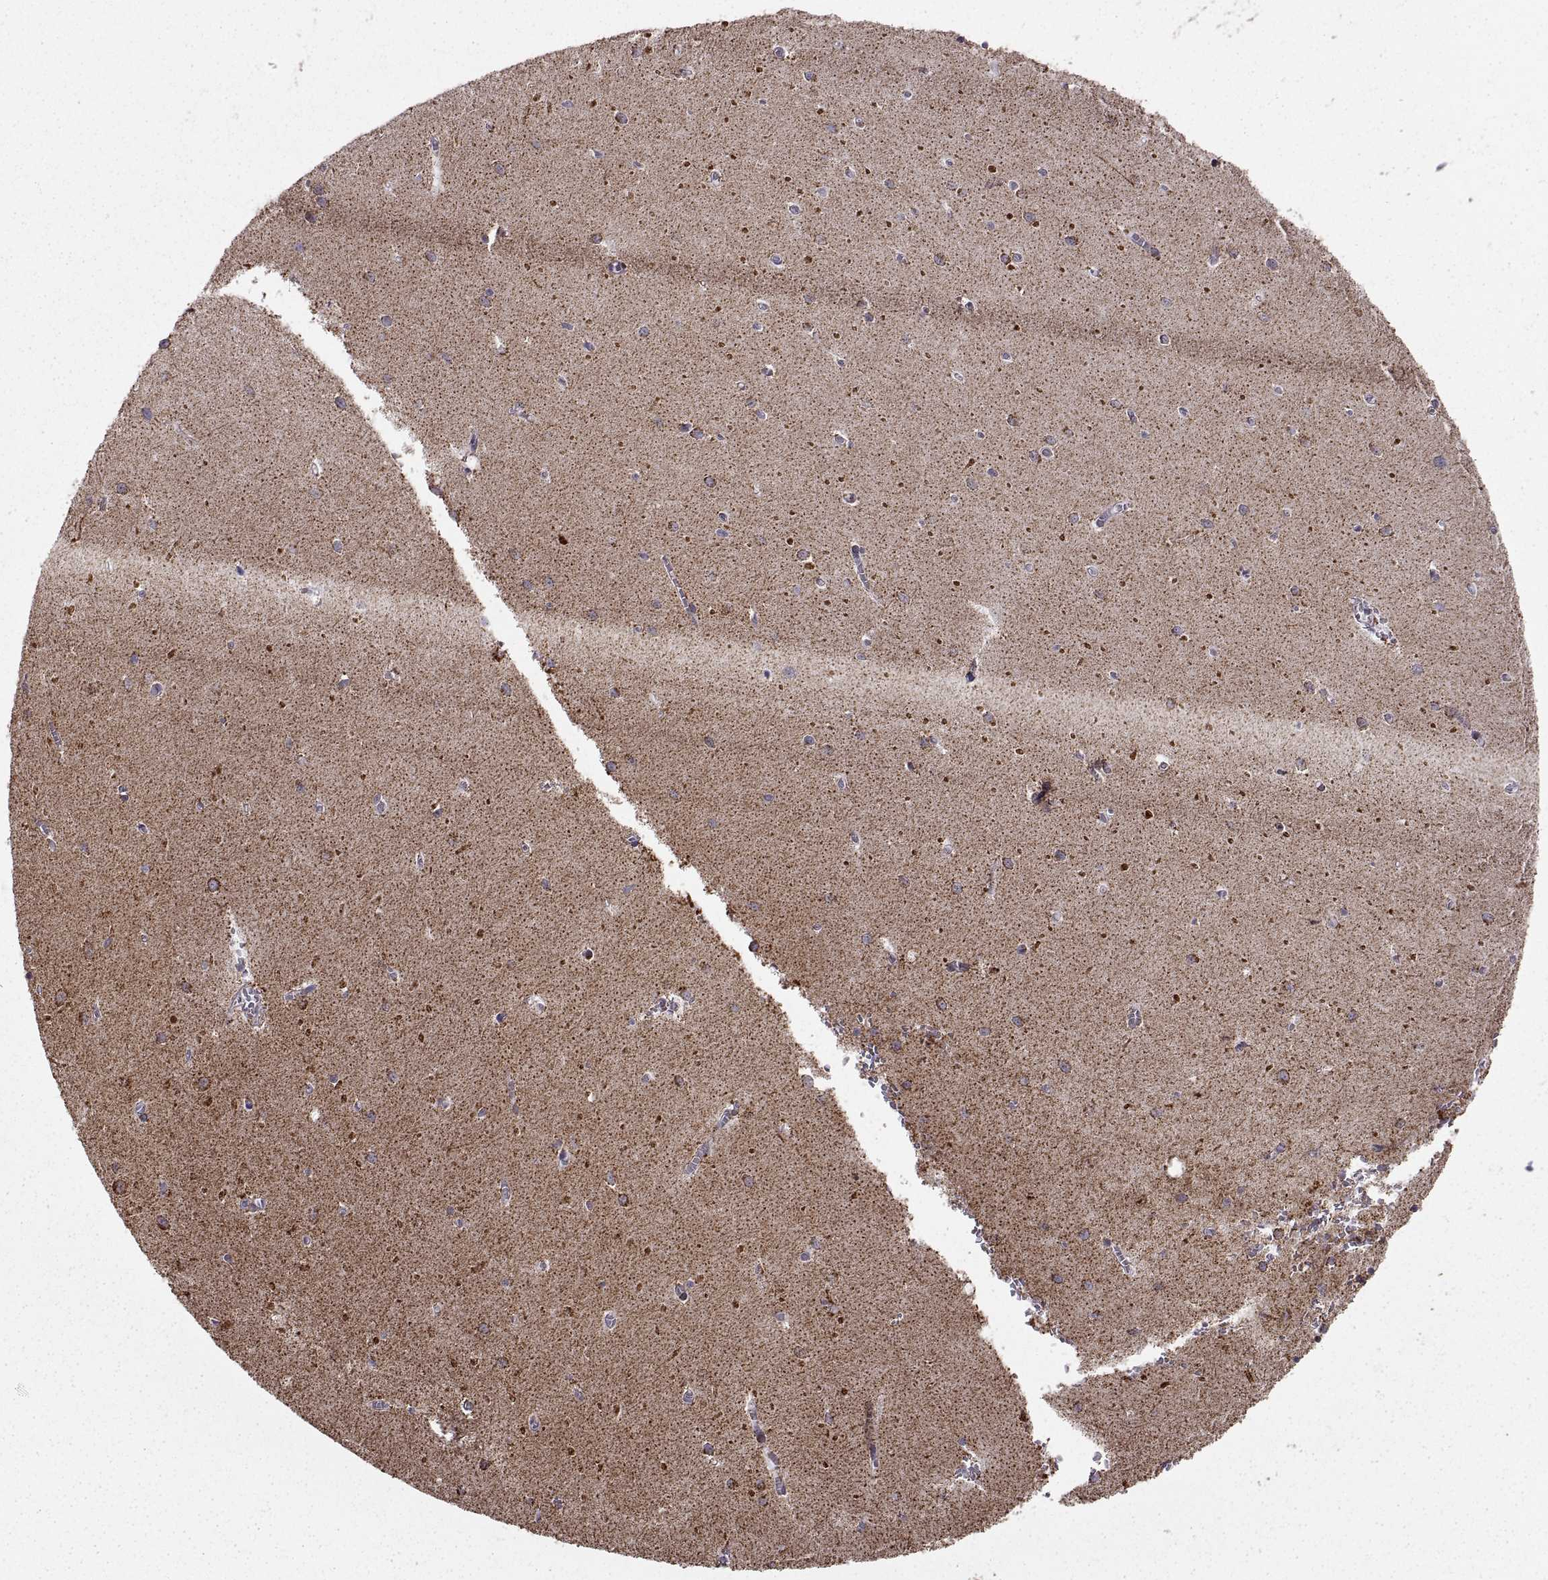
{"staining": {"intensity": "strong", "quantity": "25%-75%", "location": "cytoplasmic/membranous"}, "tissue": "cerebellum", "cell_type": "Cells in granular layer", "image_type": "normal", "snomed": [{"axis": "morphology", "description": "Normal tissue, NOS"}, {"axis": "topography", "description": "Cerebellum"}], "caption": "Protein staining of unremarkable cerebellum demonstrates strong cytoplasmic/membranous positivity in approximately 25%-75% of cells in granular layer. (Stains: DAB (3,3'-diaminobenzidine) in brown, nuclei in blue, Microscopy: brightfield microscopy at high magnification).", "gene": "ARSD", "patient": {"sex": "female", "age": 64}}